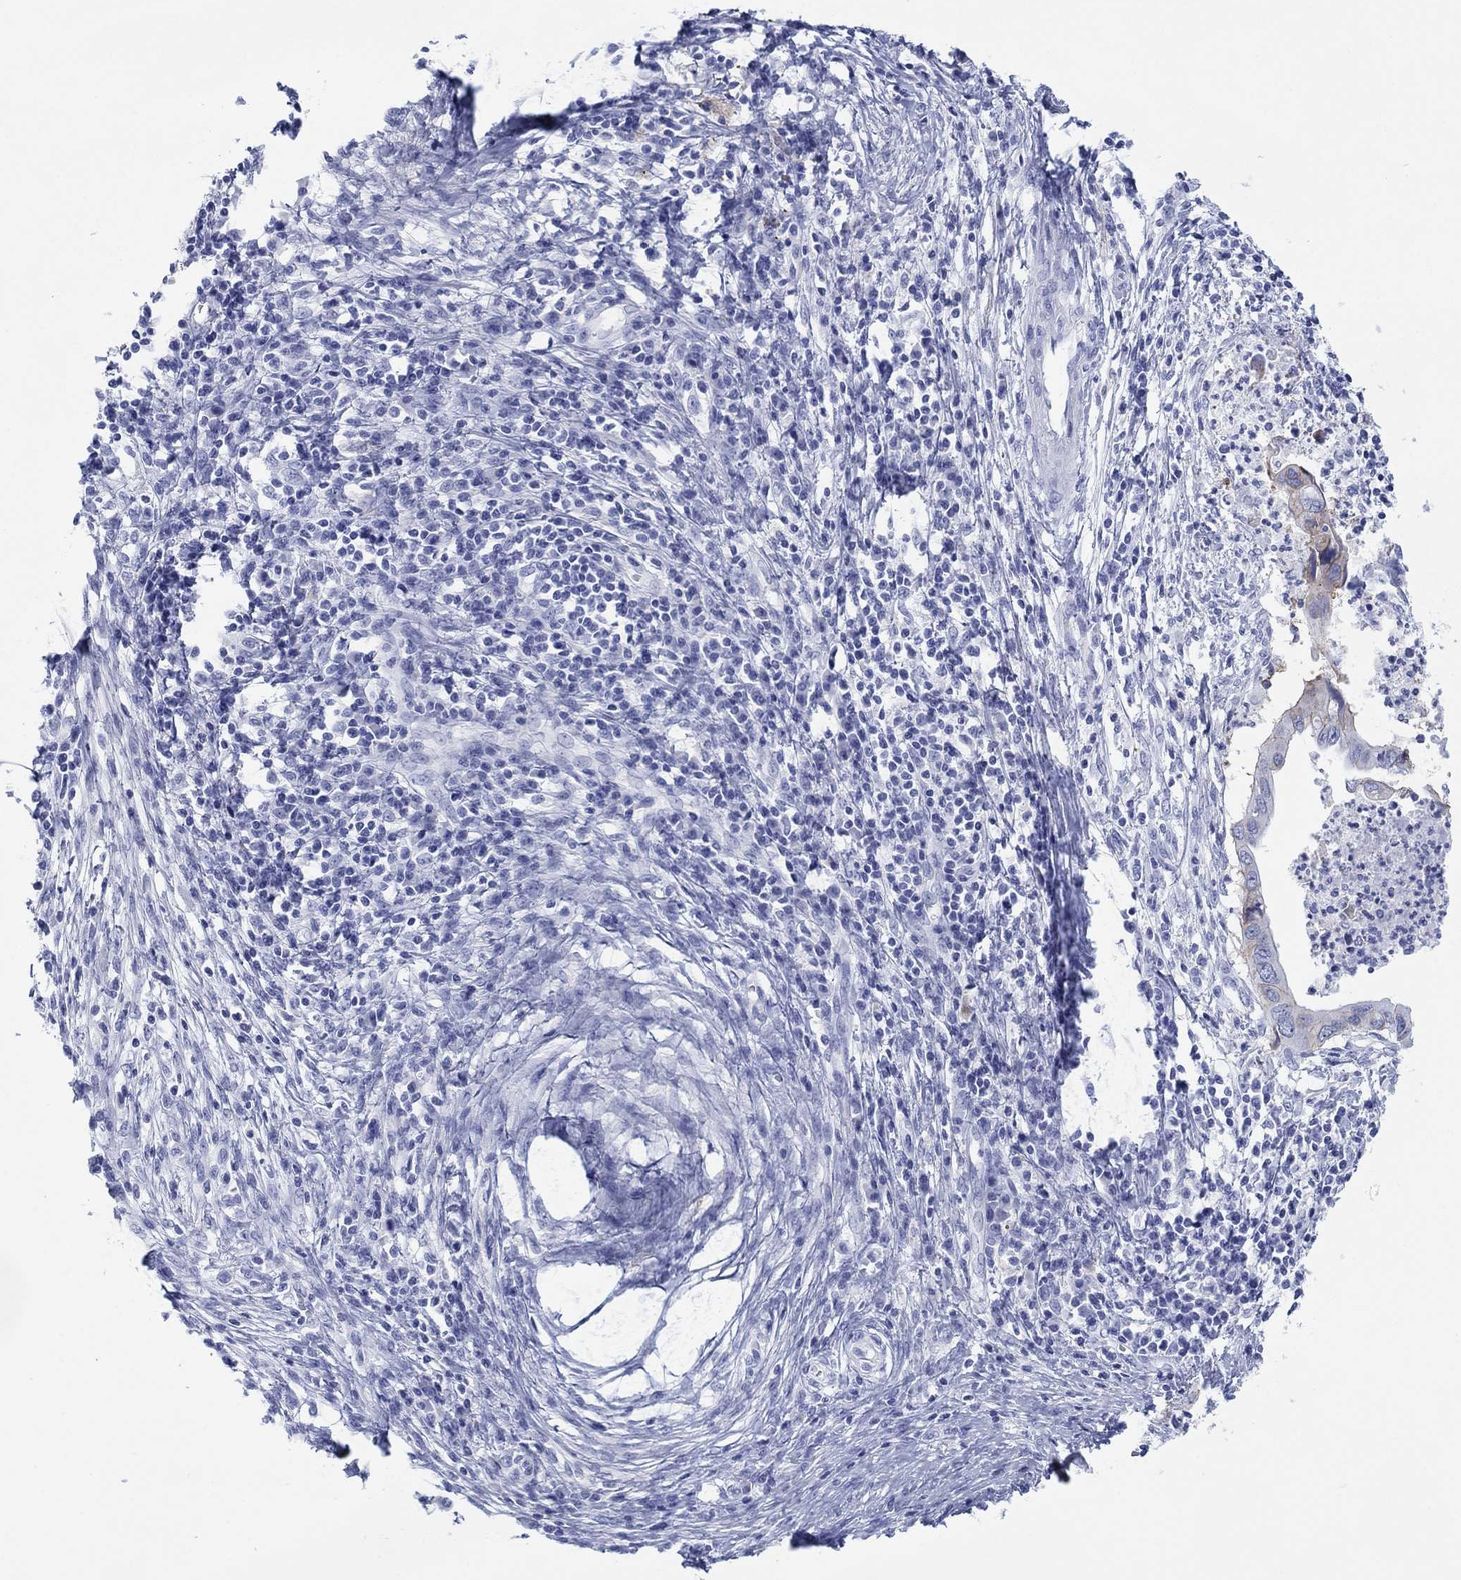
{"staining": {"intensity": "moderate", "quantity": "<25%", "location": "cytoplasmic/membranous"}, "tissue": "cervical cancer", "cell_type": "Tumor cells", "image_type": "cancer", "snomed": [{"axis": "morphology", "description": "Adenocarcinoma, NOS"}, {"axis": "topography", "description": "Cervix"}], "caption": "DAB immunohistochemical staining of human cervical cancer demonstrates moderate cytoplasmic/membranous protein positivity in about <25% of tumor cells.", "gene": "ATP1B1", "patient": {"sex": "female", "age": 42}}